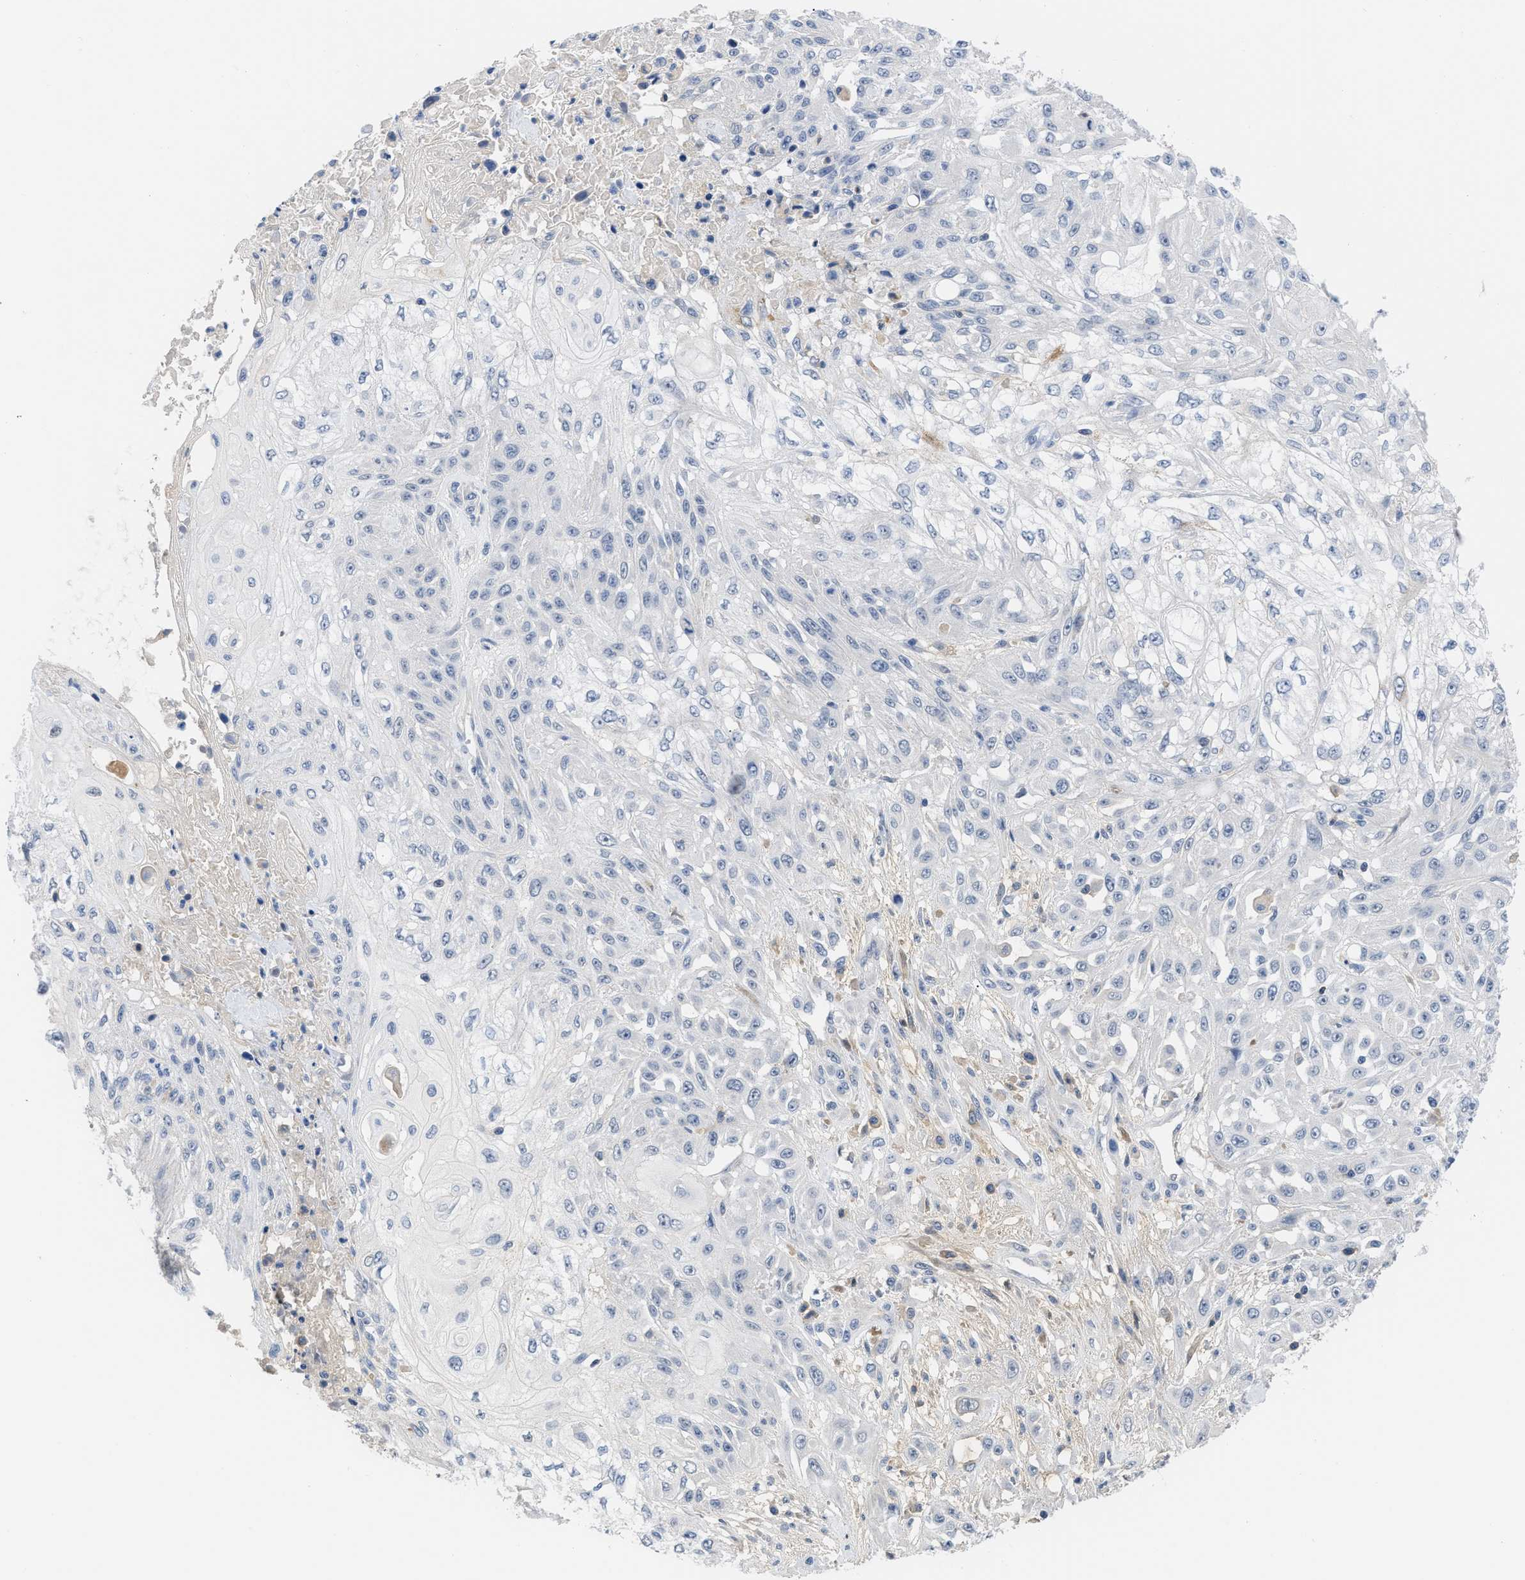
{"staining": {"intensity": "negative", "quantity": "none", "location": "none"}, "tissue": "skin cancer", "cell_type": "Tumor cells", "image_type": "cancer", "snomed": [{"axis": "morphology", "description": "Squamous cell carcinoma, NOS"}, {"axis": "morphology", "description": "Squamous cell carcinoma, metastatic, NOS"}, {"axis": "topography", "description": "Skin"}, {"axis": "topography", "description": "Lymph node"}], "caption": "Skin cancer (metastatic squamous cell carcinoma) stained for a protein using immunohistochemistry (IHC) shows no staining tumor cells.", "gene": "OR9K2", "patient": {"sex": "male", "age": 75}}